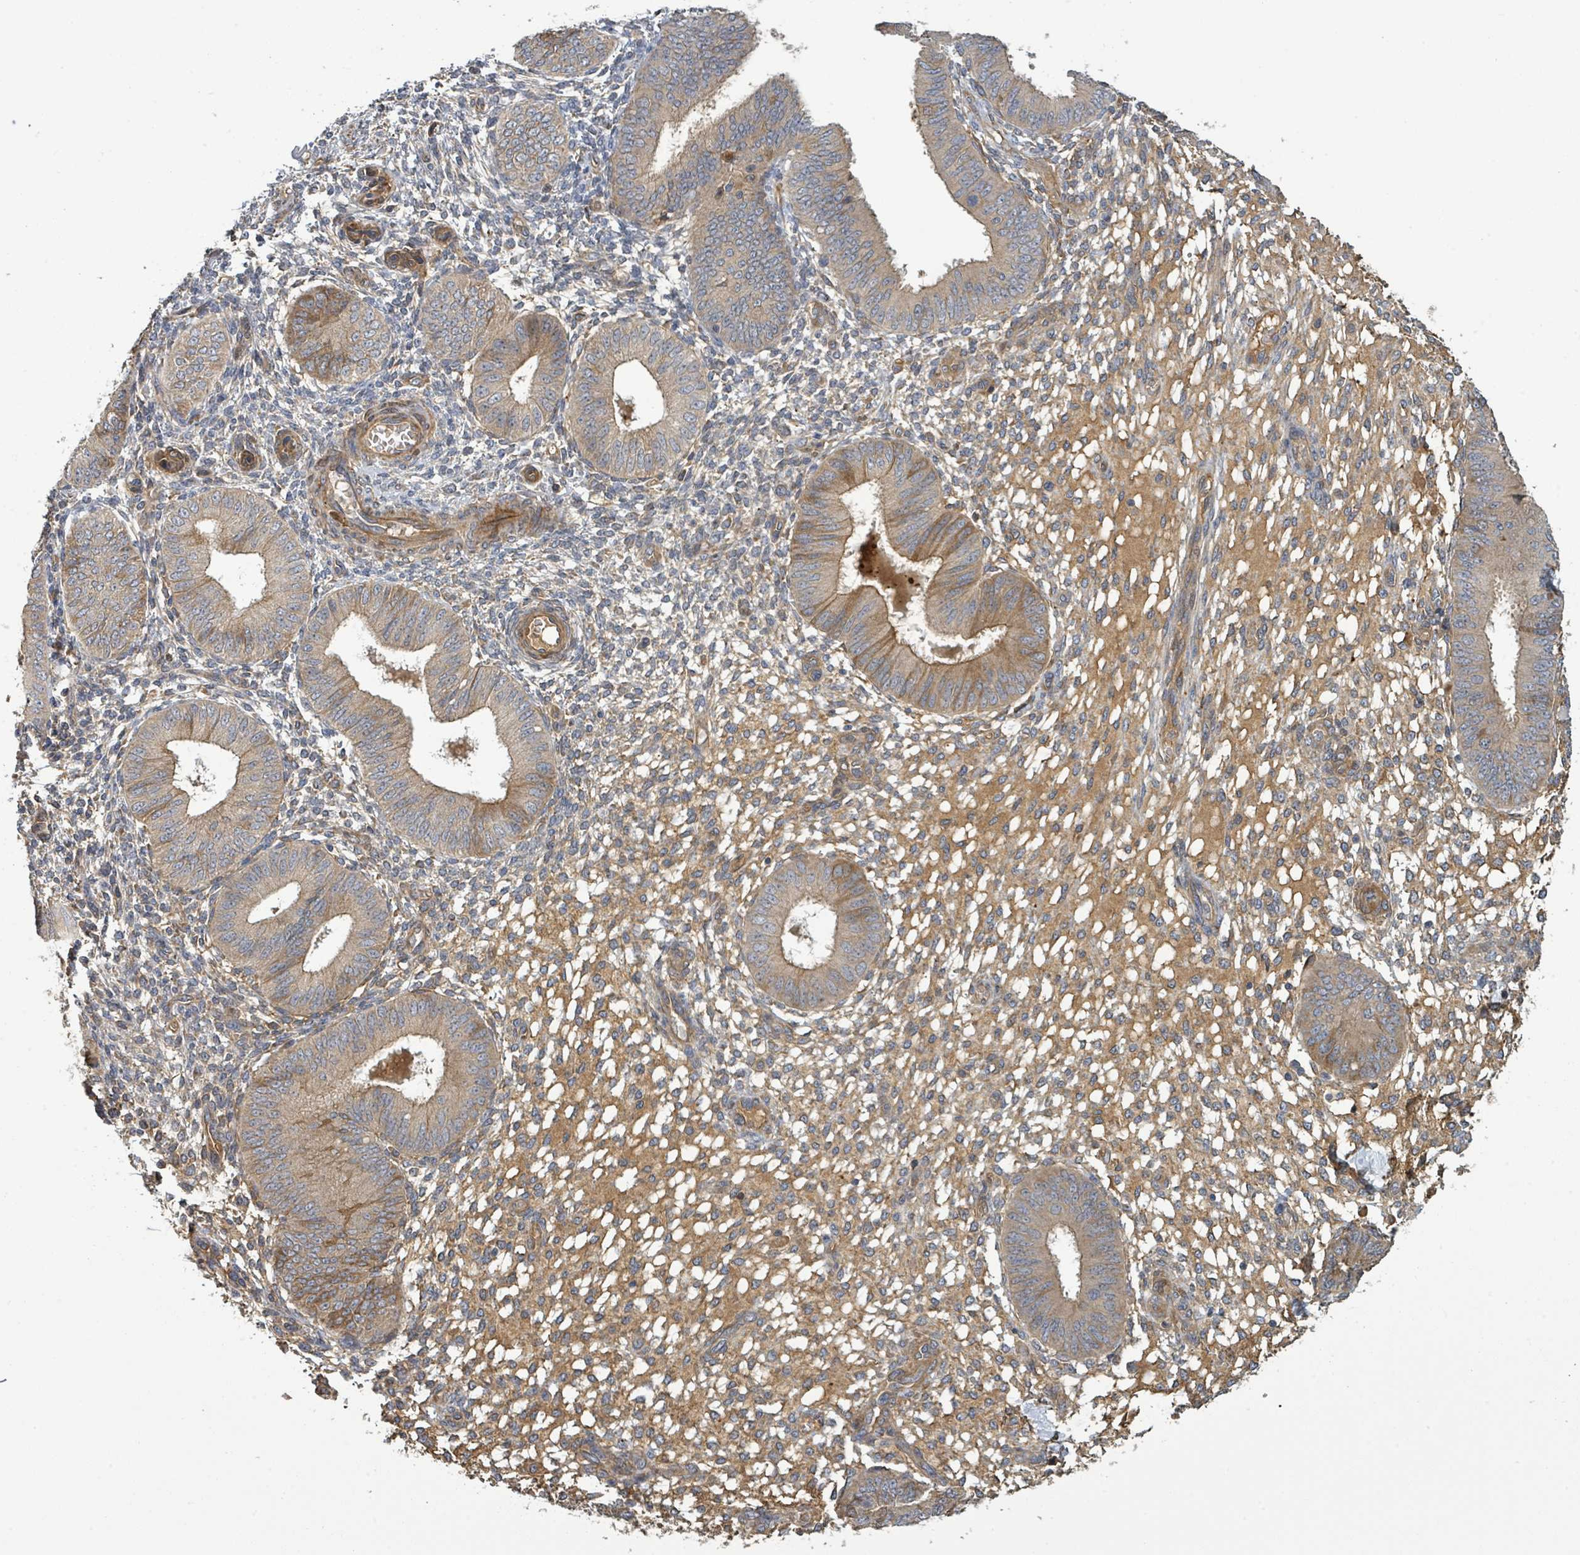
{"staining": {"intensity": "weak", "quantity": "25%-75%", "location": "cytoplasmic/membranous"}, "tissue": "endometrium", "cell_type": "Cells in endometrial stroma", "image_type": "normal", "snomed": [{"axis": "morphology", "description": "Normal tissue, NOS"}, {"axis": "topography", "description": "Endometrium"}], "caption": "IHC staining of benign endometrium, which exhibits low levels of weak cytoplasmic/membranous staining in about 25%-75% of cells in endometrial stroma indicating weak cytoplasmic/membranous protein expression. The staining was performed using DAB (3,3'-diaminobenzidine) (brown) for protein detection and nuclei were counterstained in hematoxylin (blue).", "gene": "STARD4", "patient": {"sex": "female", "age": 49}}